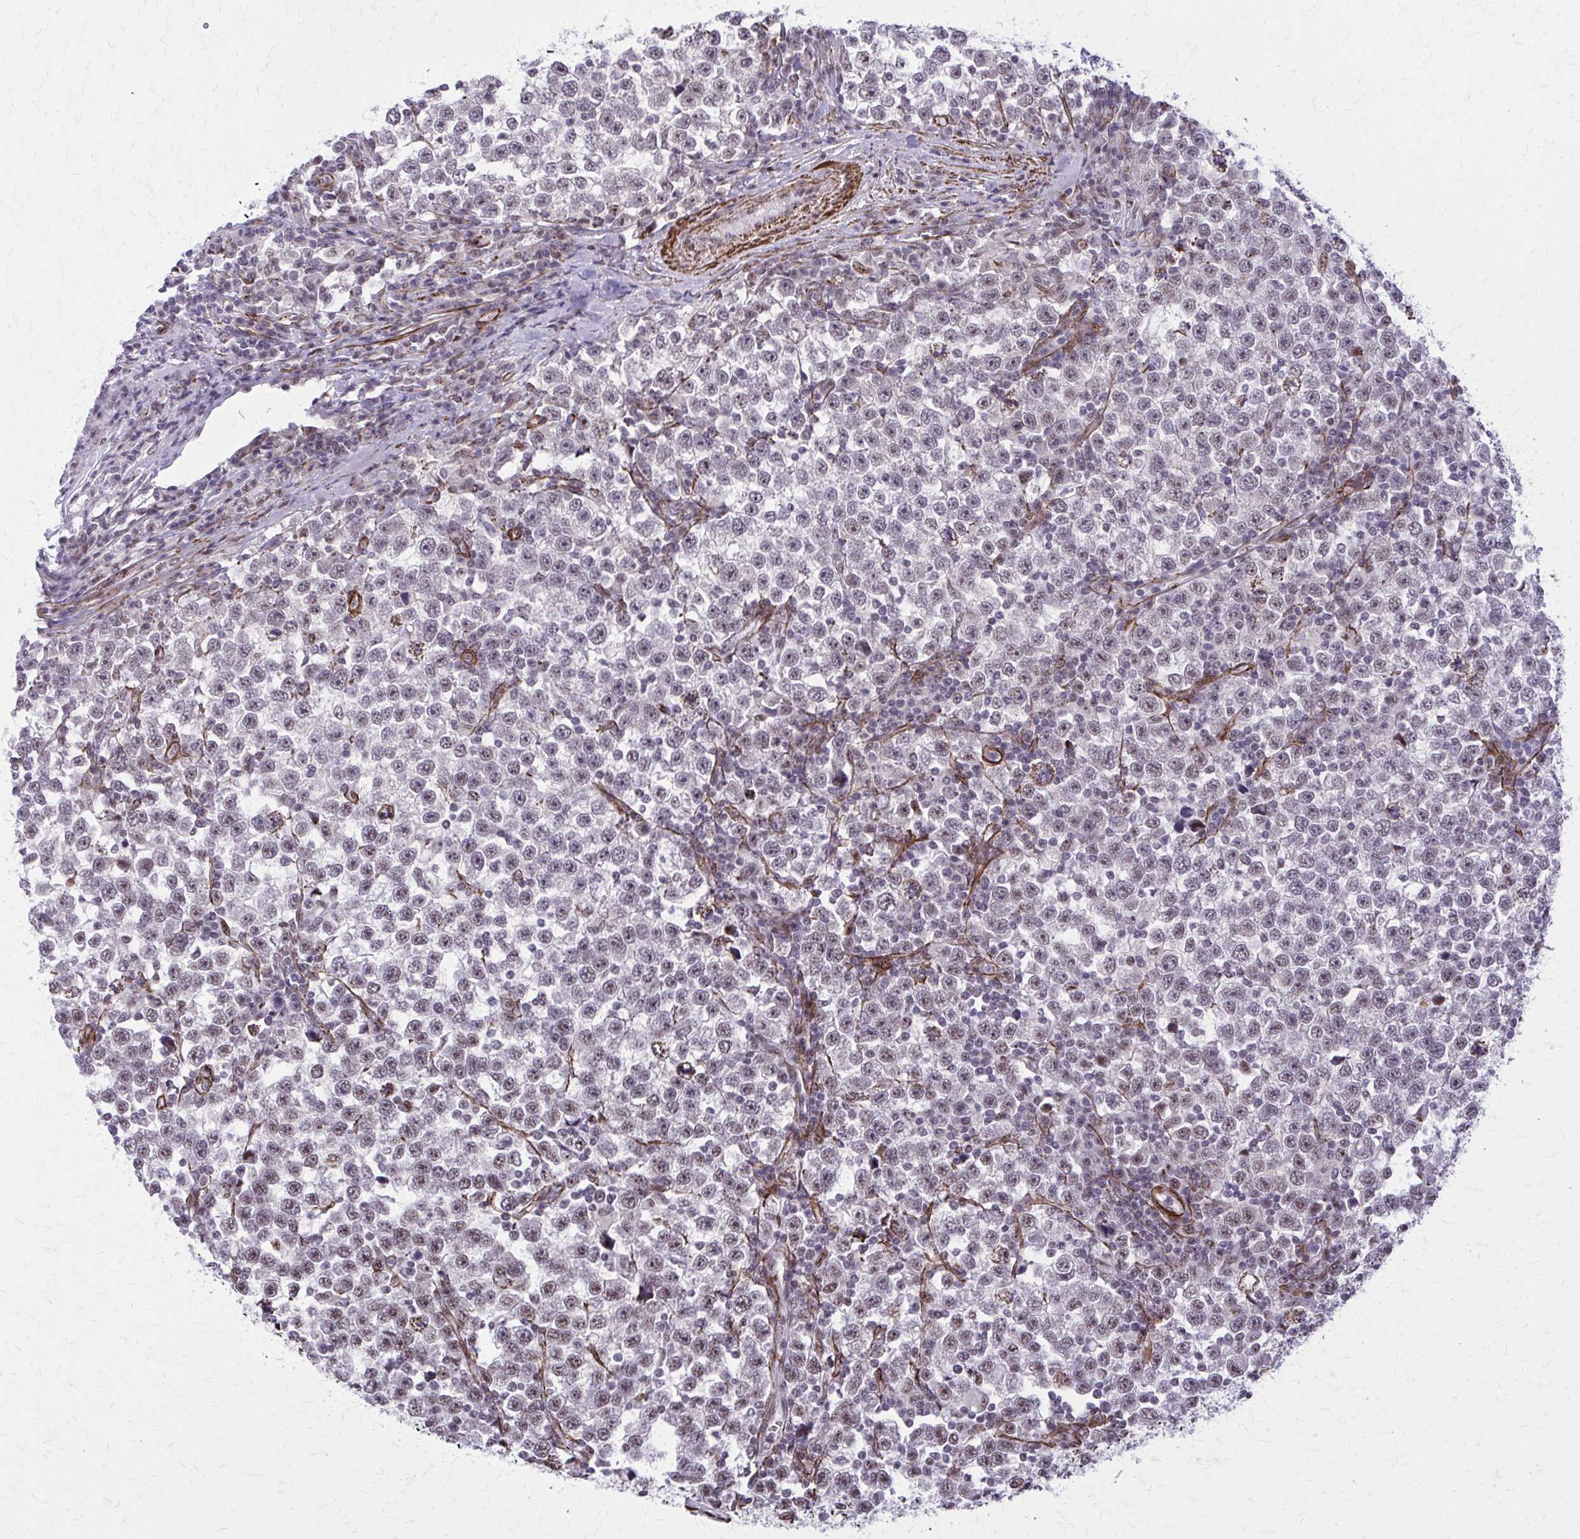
{"staining": {"intensity": "weak", "quantity": "25%-75%", "location": "nuclear"}, "tissue": "testis cancer", "cell_type": "Tumor cells", "image_type": "cancer", "snomed": [{"axis": "morphology", "description": "Seminoma, NOS"}, {"axis": "topography", "description": "Testis"}], "caption": "Tumor cells reveal weak nuclear staining in about 25%-75% of cells in testis seminoma. The staining is performed using DAB (3,3'-diaminobenzidine) brown chromogen to label protein expression. The nuclei are counter-stained blue using hematoxylin.", "gene": "NRBF2", "patient": {"sex": "male", "age": 43}}